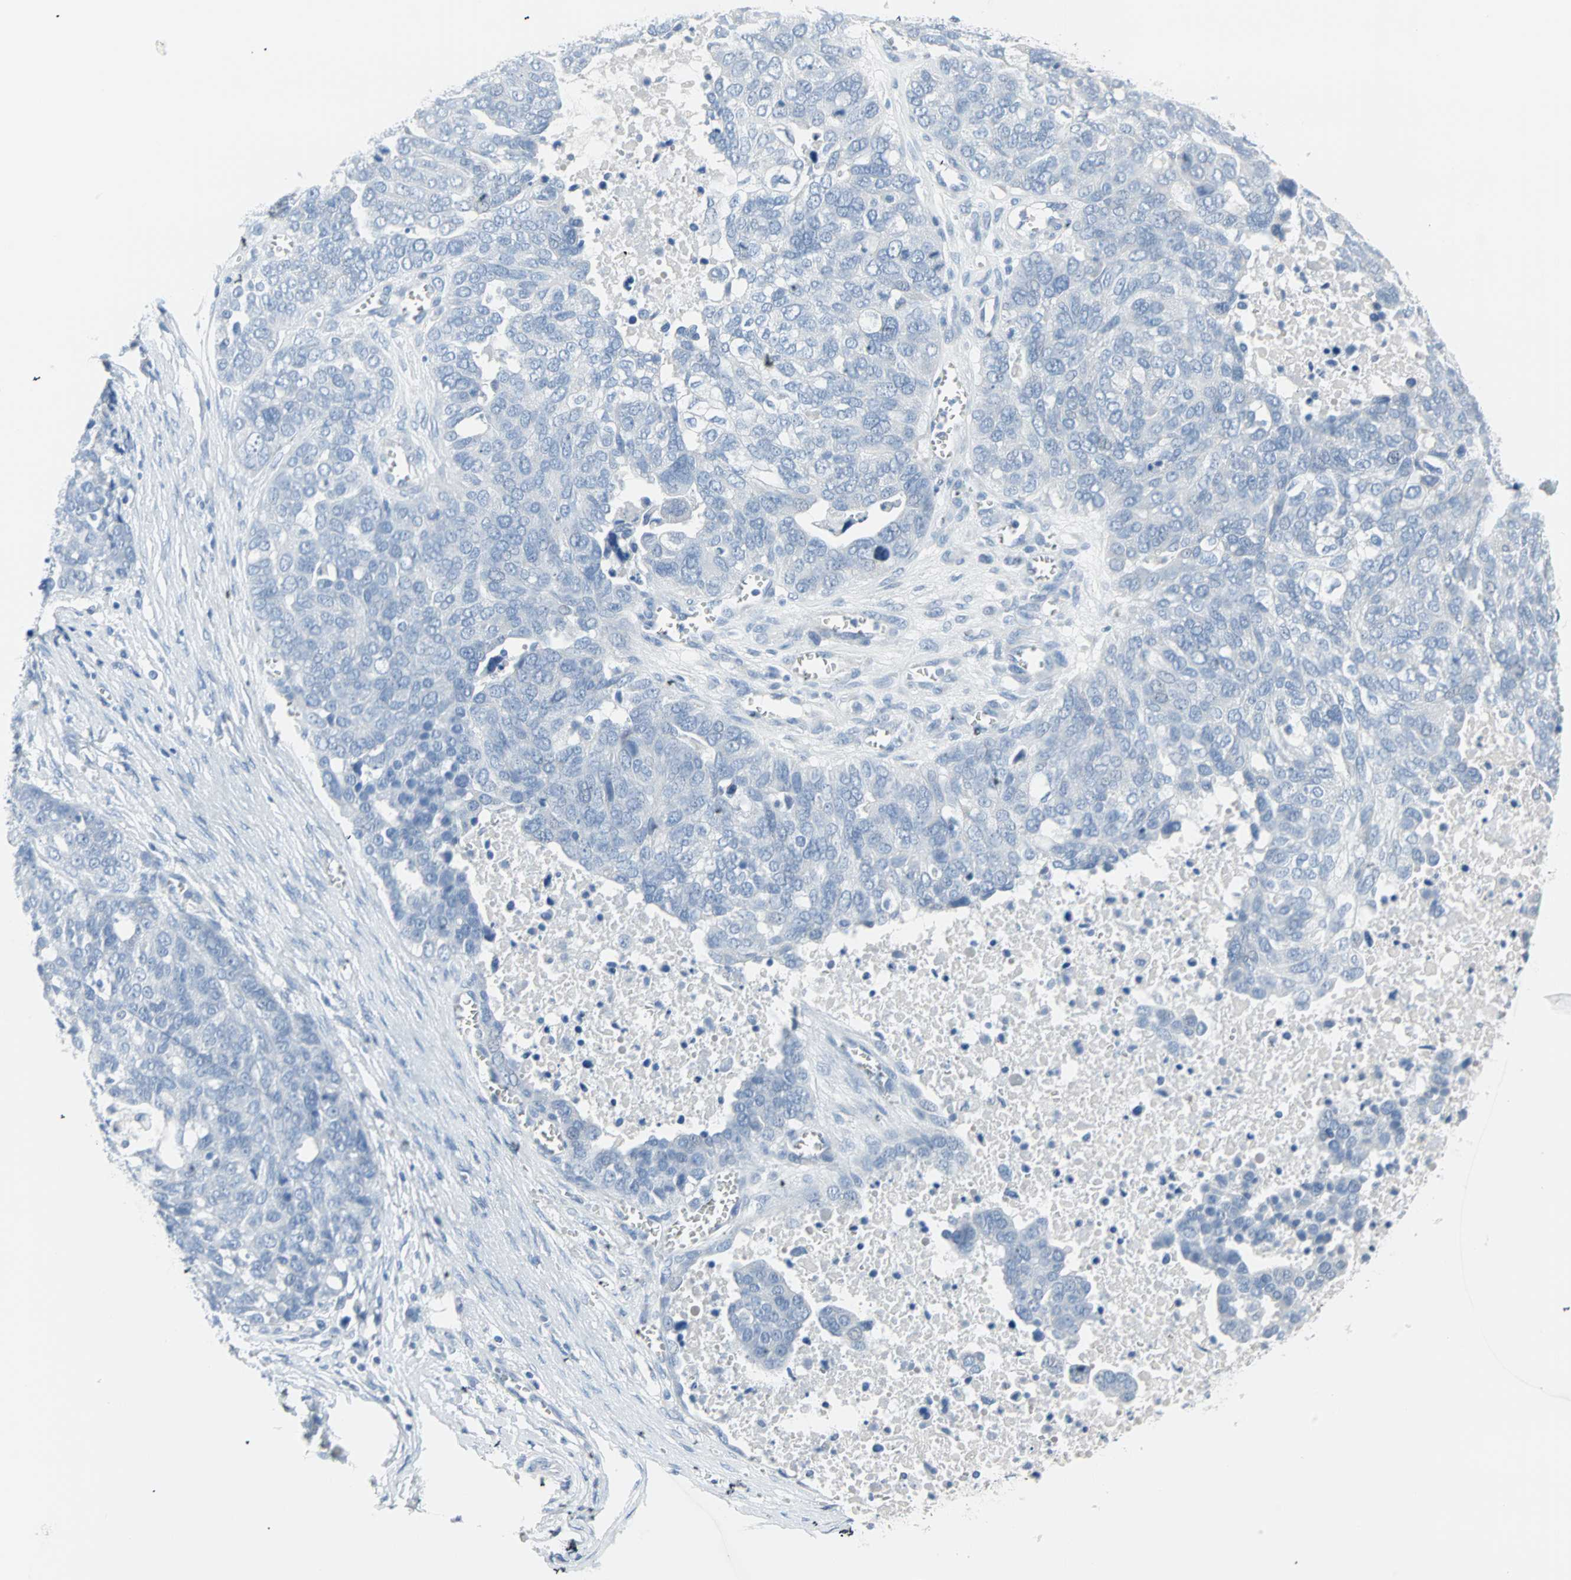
{"staining": {"intensity": "negative", "quantity": "none", "location": "none"}, "tissue": "ovarian cancer", "cell_type": "Tumor cells", "image_type": "cancer", "snomed": [{"axis": "morphology", "description": "Cystadenocarcinoma, serous, NOS"}, {"axis": "topography", "description": "Ovary"}], "caption": "This is a micrograph of immunohistochemistry staining of serous cystadenocarcinoma (ovarian), which shows no staining in tumor cells.", "gene": "STX1A", "patient": {"sex": "female", "age": 44}}